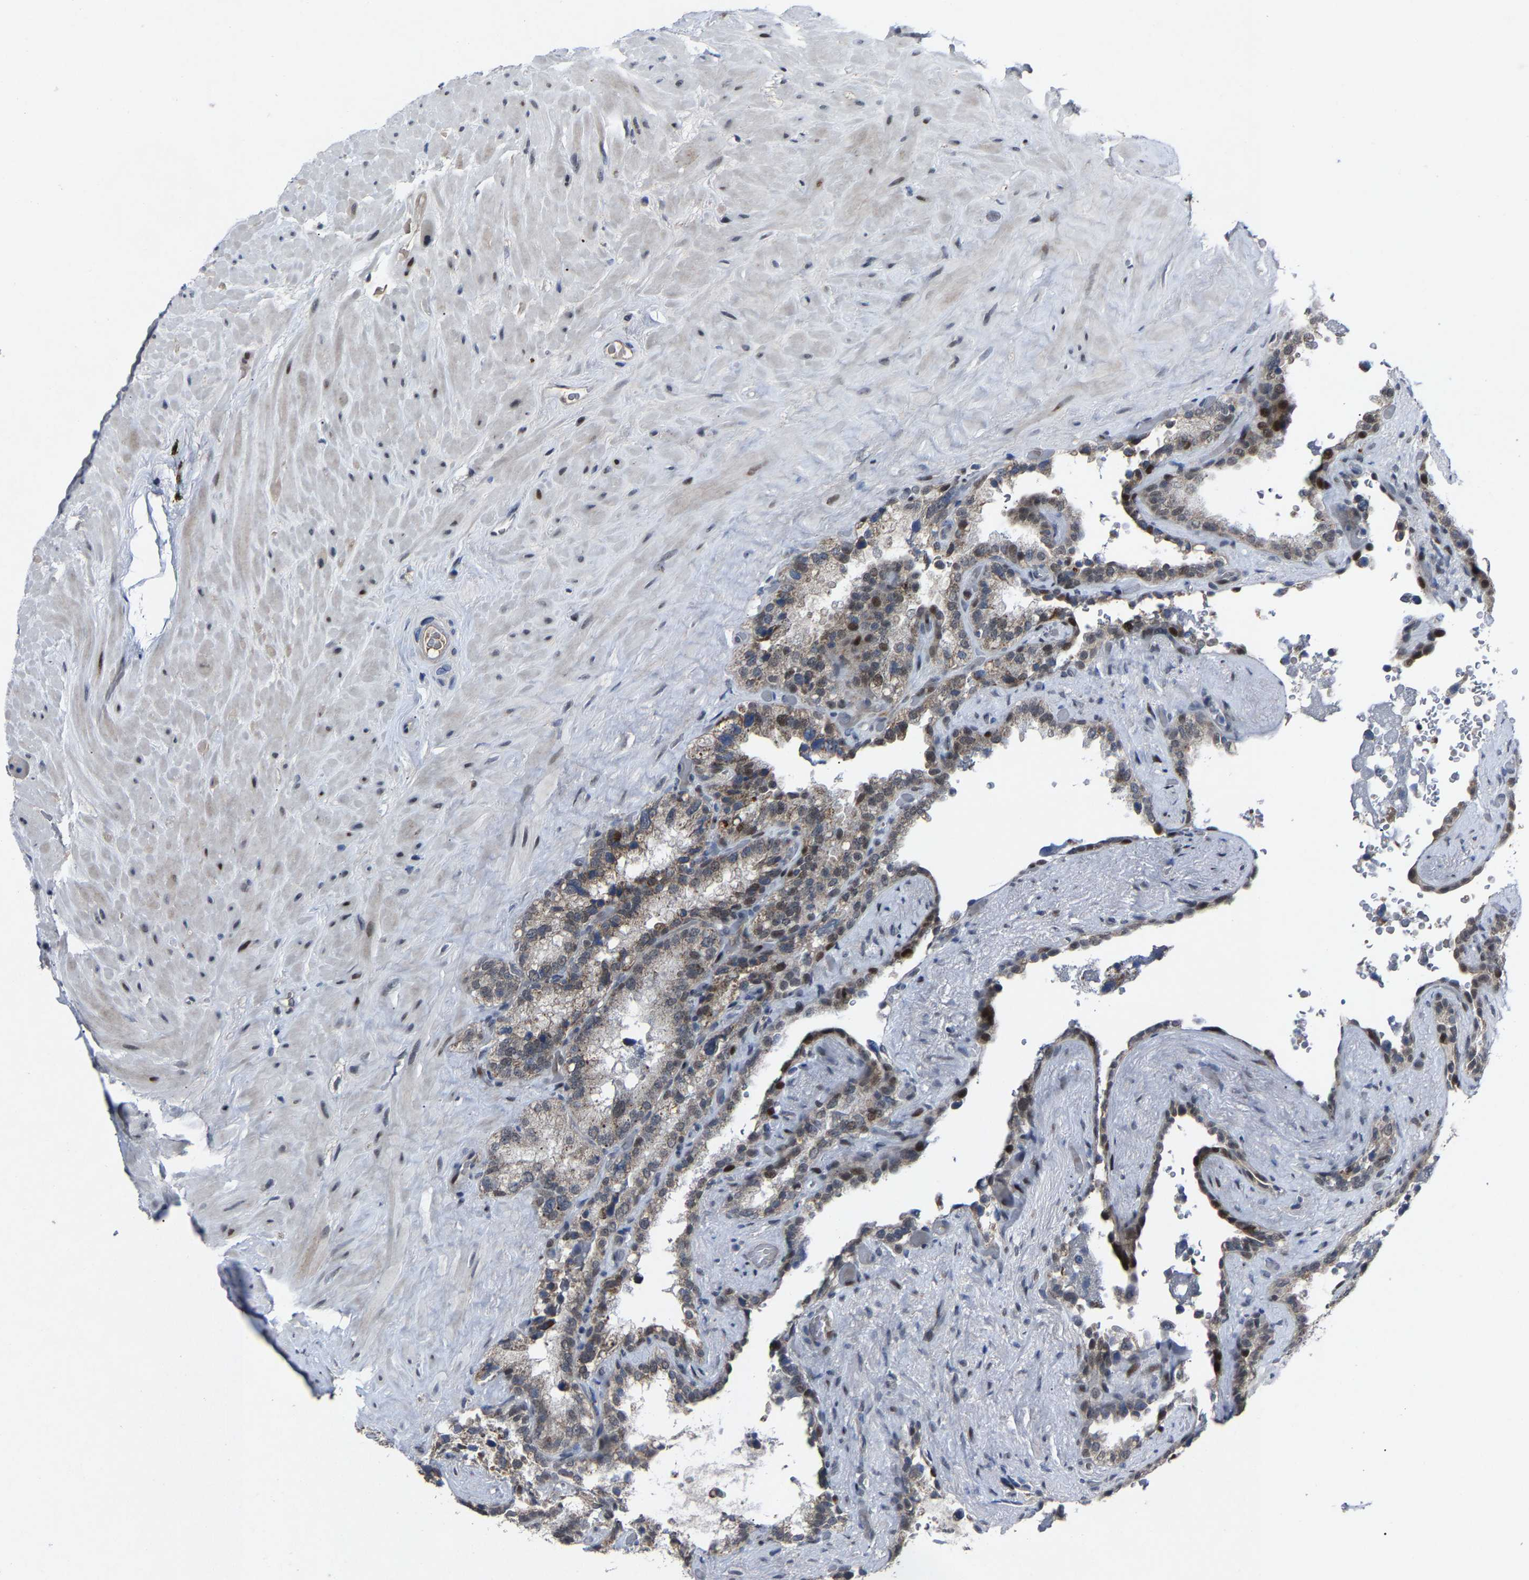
{"staining": {"intensity": "weak", "quantity": ">75%", "location": "cytoplasmic/membranous,nuclear"}, "tissue": "seminal vesicle", "cell_type": "Glandular cells", "image_type": "normal", "snomed": [{"axis": "morphology", "description": "Normal tissue, NOS"}, {"axis": "topography", "description": "Seminal veicle"}], "caption": "High-power microscopy captured an immunohistochemistry photomicrograph of normal seminal vesicle, revealing weak cytoplasmic/membranous,nuclear staining in approximately >75% of glandular cells. Nuclei are stained in blue.", "gene": "LSM8", "patient": {"sex": "male", "age": 68}}